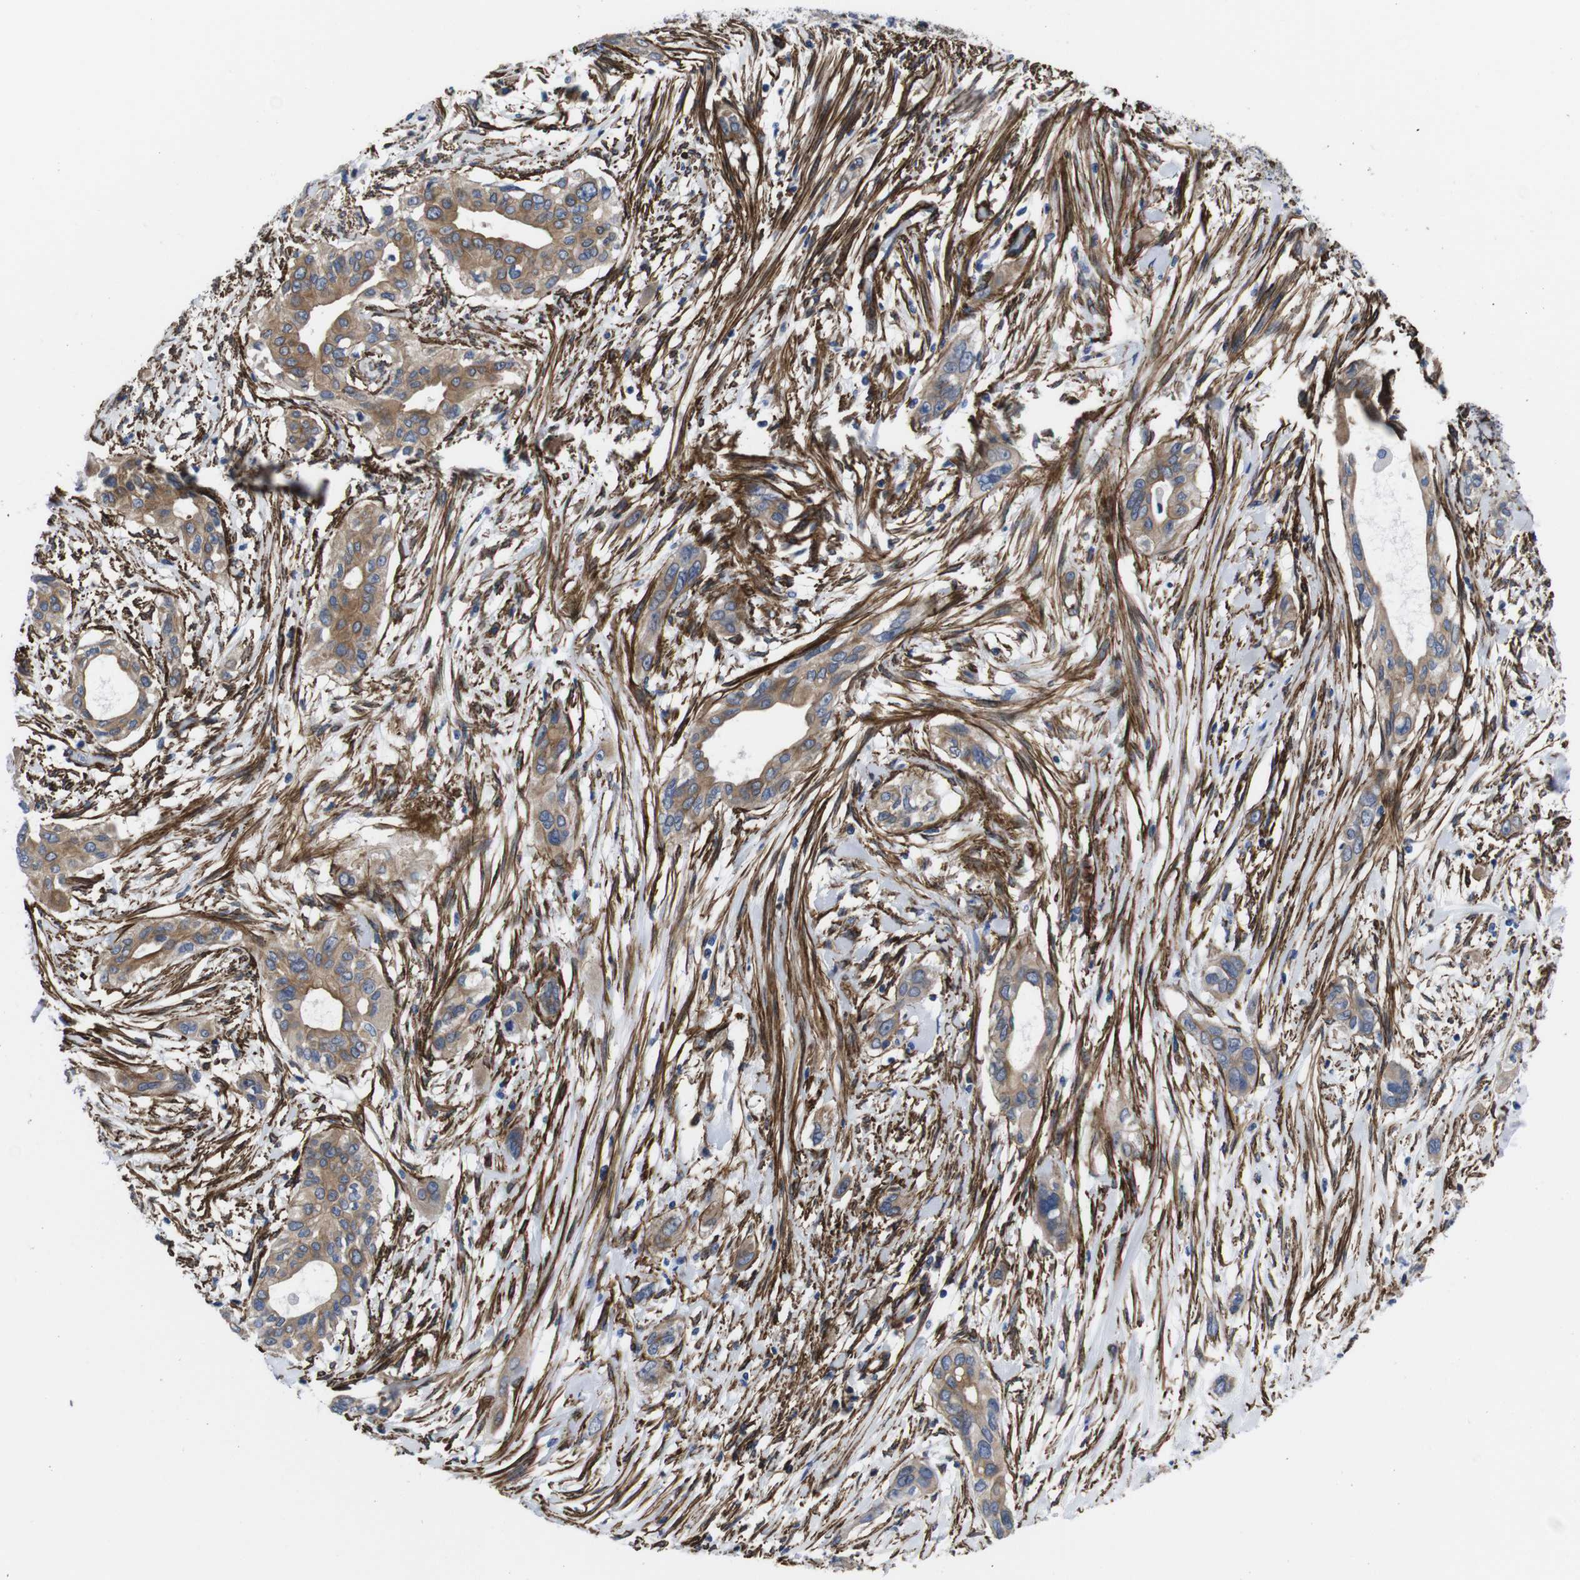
{"staining": {"intensity": "moderate", "quantity": ">75%", "location": "cytoplasmic/membranous"}, "tissue": "pancreatic cancer", "cell_type": "Tumor cells", "image_type": "cancer", "snomed": [{"axis": "morphology", "description": "Adenocarcinoma, NOS"}, {"axis": "topography", "description": "Pancreas"}], "caption": "Moderate cytoplasmic/membranous protein expression is appreciated in about >75% of tumor cells in pancreatic cancer (adenocarcinoma).", "gene": "WNT10A", "patient": {"sex": "female", "age": 60}}